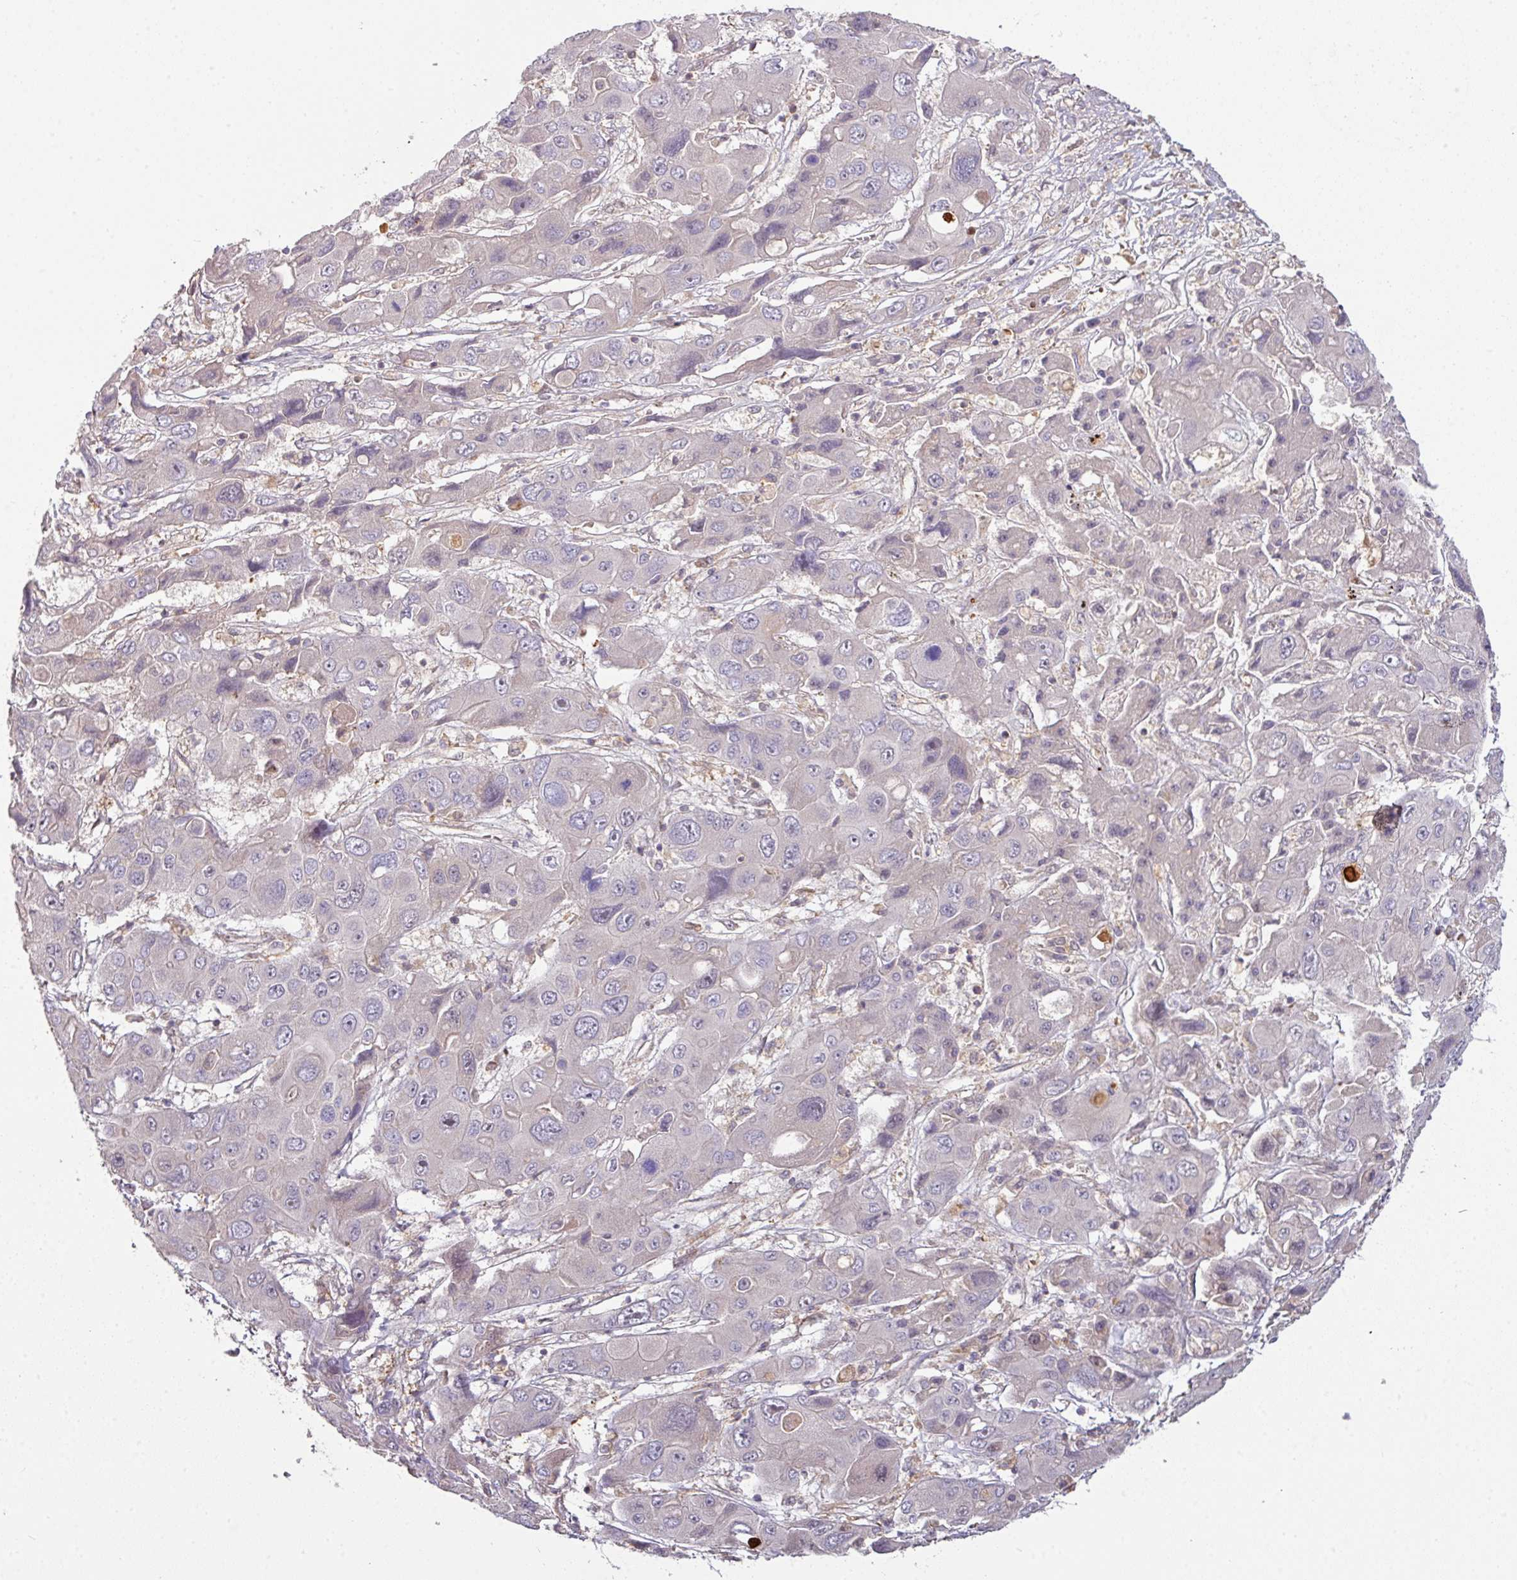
{"staining": {"intensity": "negative", "quantity": "none", "location": "none"}, "tissue": "liver cancer", "cell_type": "Tumor cells", "image_type": "cancer", "snomed": [{"axis": "morphology", "description": "Cholangiocarcinoma"}, {"axis": "topography", "description": "Liver"}], "caption": "This is a photomicrograph of IHC staining of cholangiocarcinoma (liver), which shows no staining in tumor cells. The staining was performed using DAB (3,3'-diaminobenzidine) to visualize the protein expression in brown, while the nuclei were stained in blue with hematoxylin (Magnification: 20x).", "gene": "SLAMF6", "patient": {"sex": "male", "age": 67}}